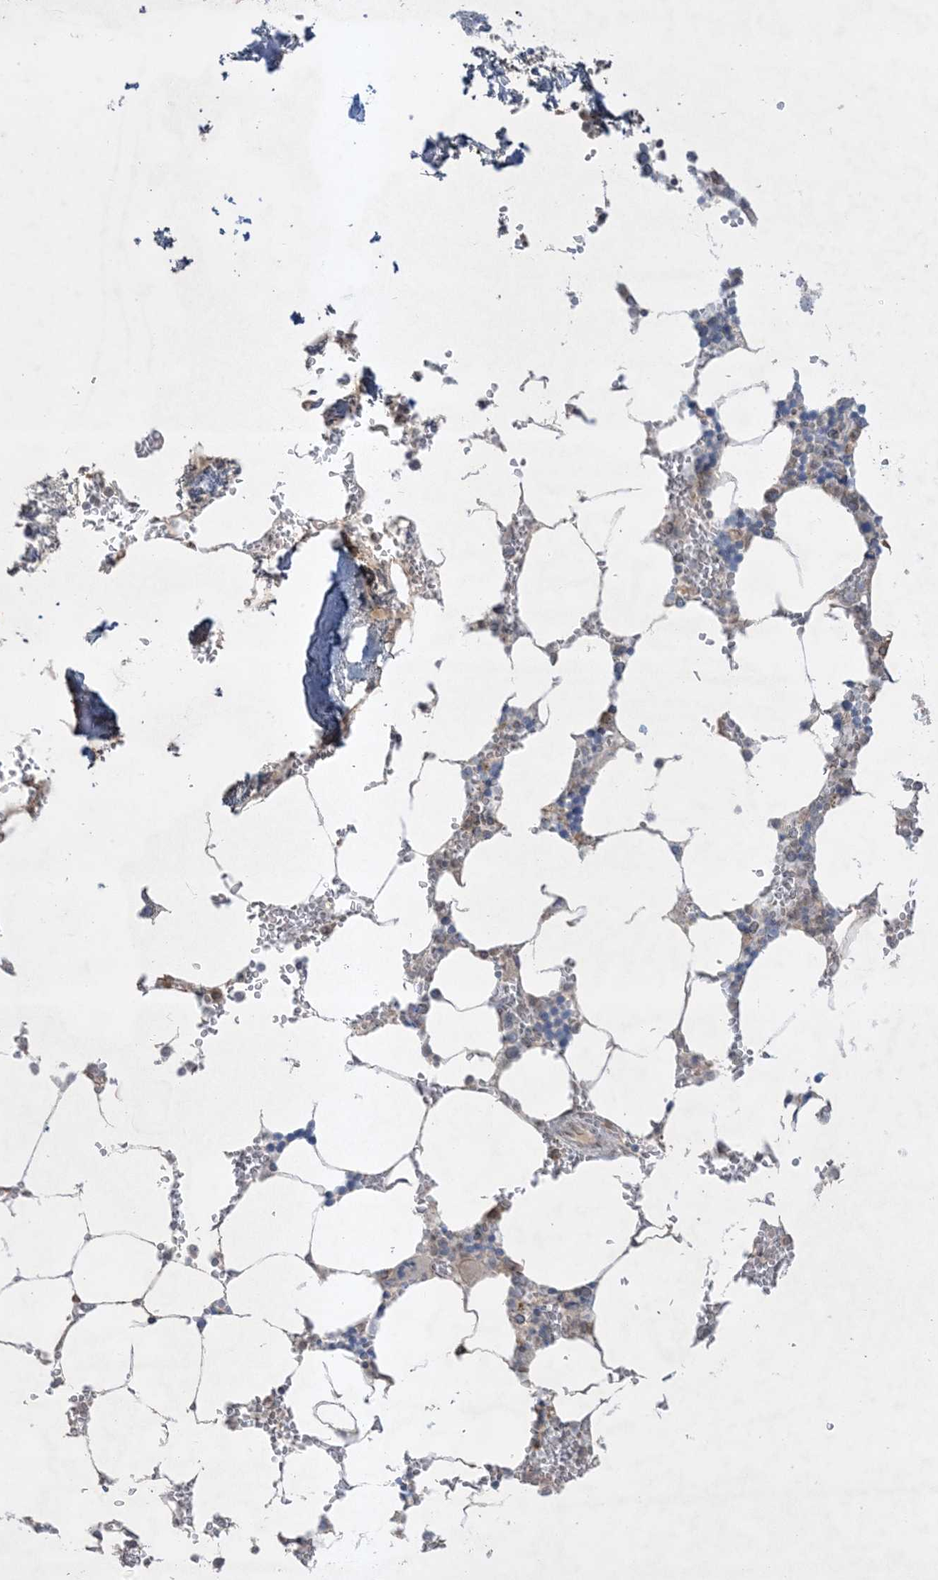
{"staining": {"intensity": "weak", "quantity": "<25%", "location": "cytoplasmic/membranous"}, "tissue": "bone marrow", "cell_type": "Hematopoietic cells", "image_type": "normal", "snomed": [{"axis": "morphology", "description": "Normal tissue, NOS"}, {"axis": "topography", "description": "Bone marrow"}], "caption": "Immunohistochemistry of benign bone marrow displays no staining in hematopoietic cells. (DAB (3,3'-diaminobenzidine) IHC visualized using brightfield microscopy, high magnification).", "gene": "FNDC1", "patient": {"sex": "male", "age": 70}}